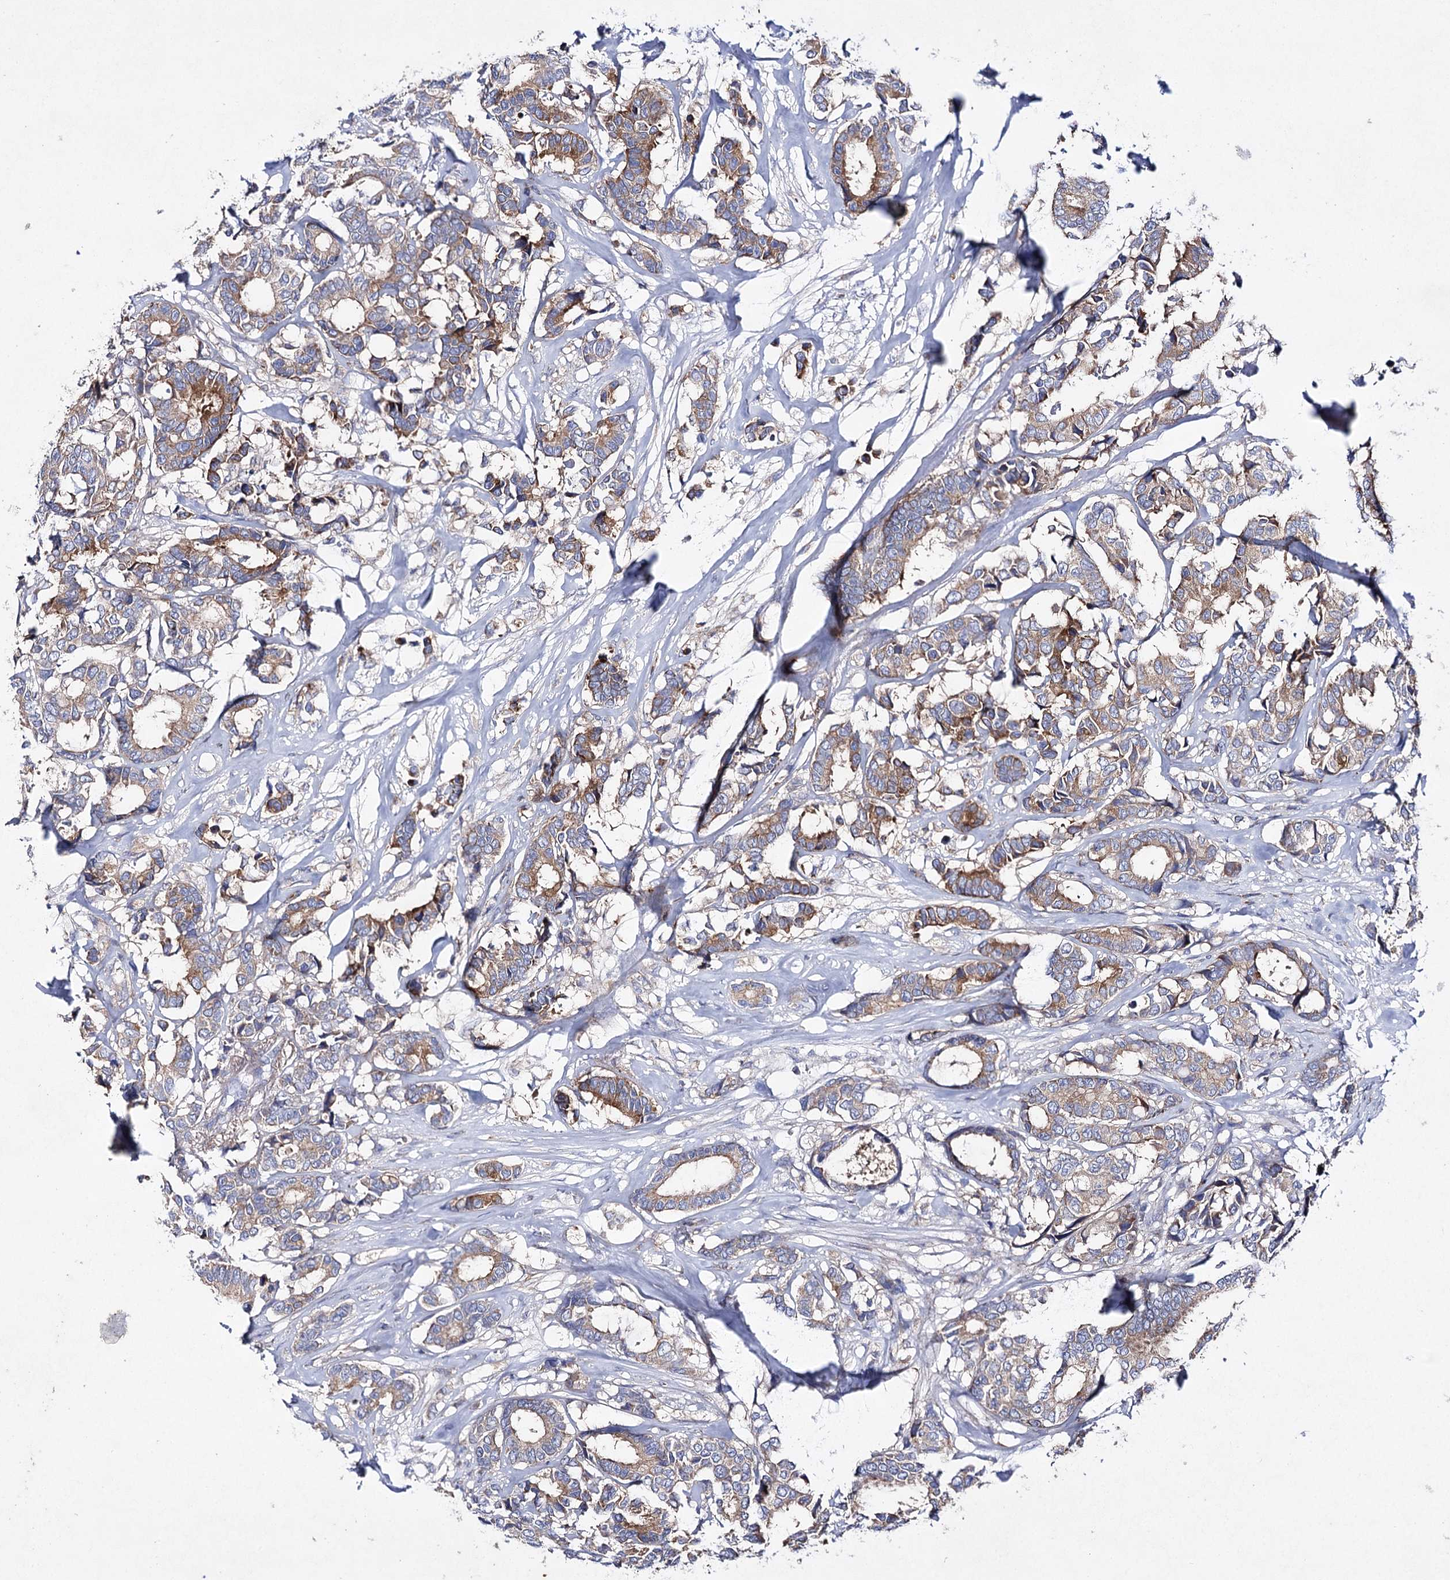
{"staining": {"intensity": "moderate", "quantity": ">75%", "location": "cytoplasmic/membranous"}, "tissue": "breast cancer", "cell_type": "Tumor cells", "image_type": "cancer", "snomed": [{"axis": "morphology", "description": "Duct carcinoma"}, {"axis": "topography", "description": "Breast"}], "caption": "Immunohistochemistry micrograph of infiltrating ductal carcinoma (breast) stained for a protein (brown), which shows medium levels of moderate cytoplasmic/membranous expression in about >75% of tumor cells.", "gene": "COX15", "patient": {"sex": "female", "age": 87}}